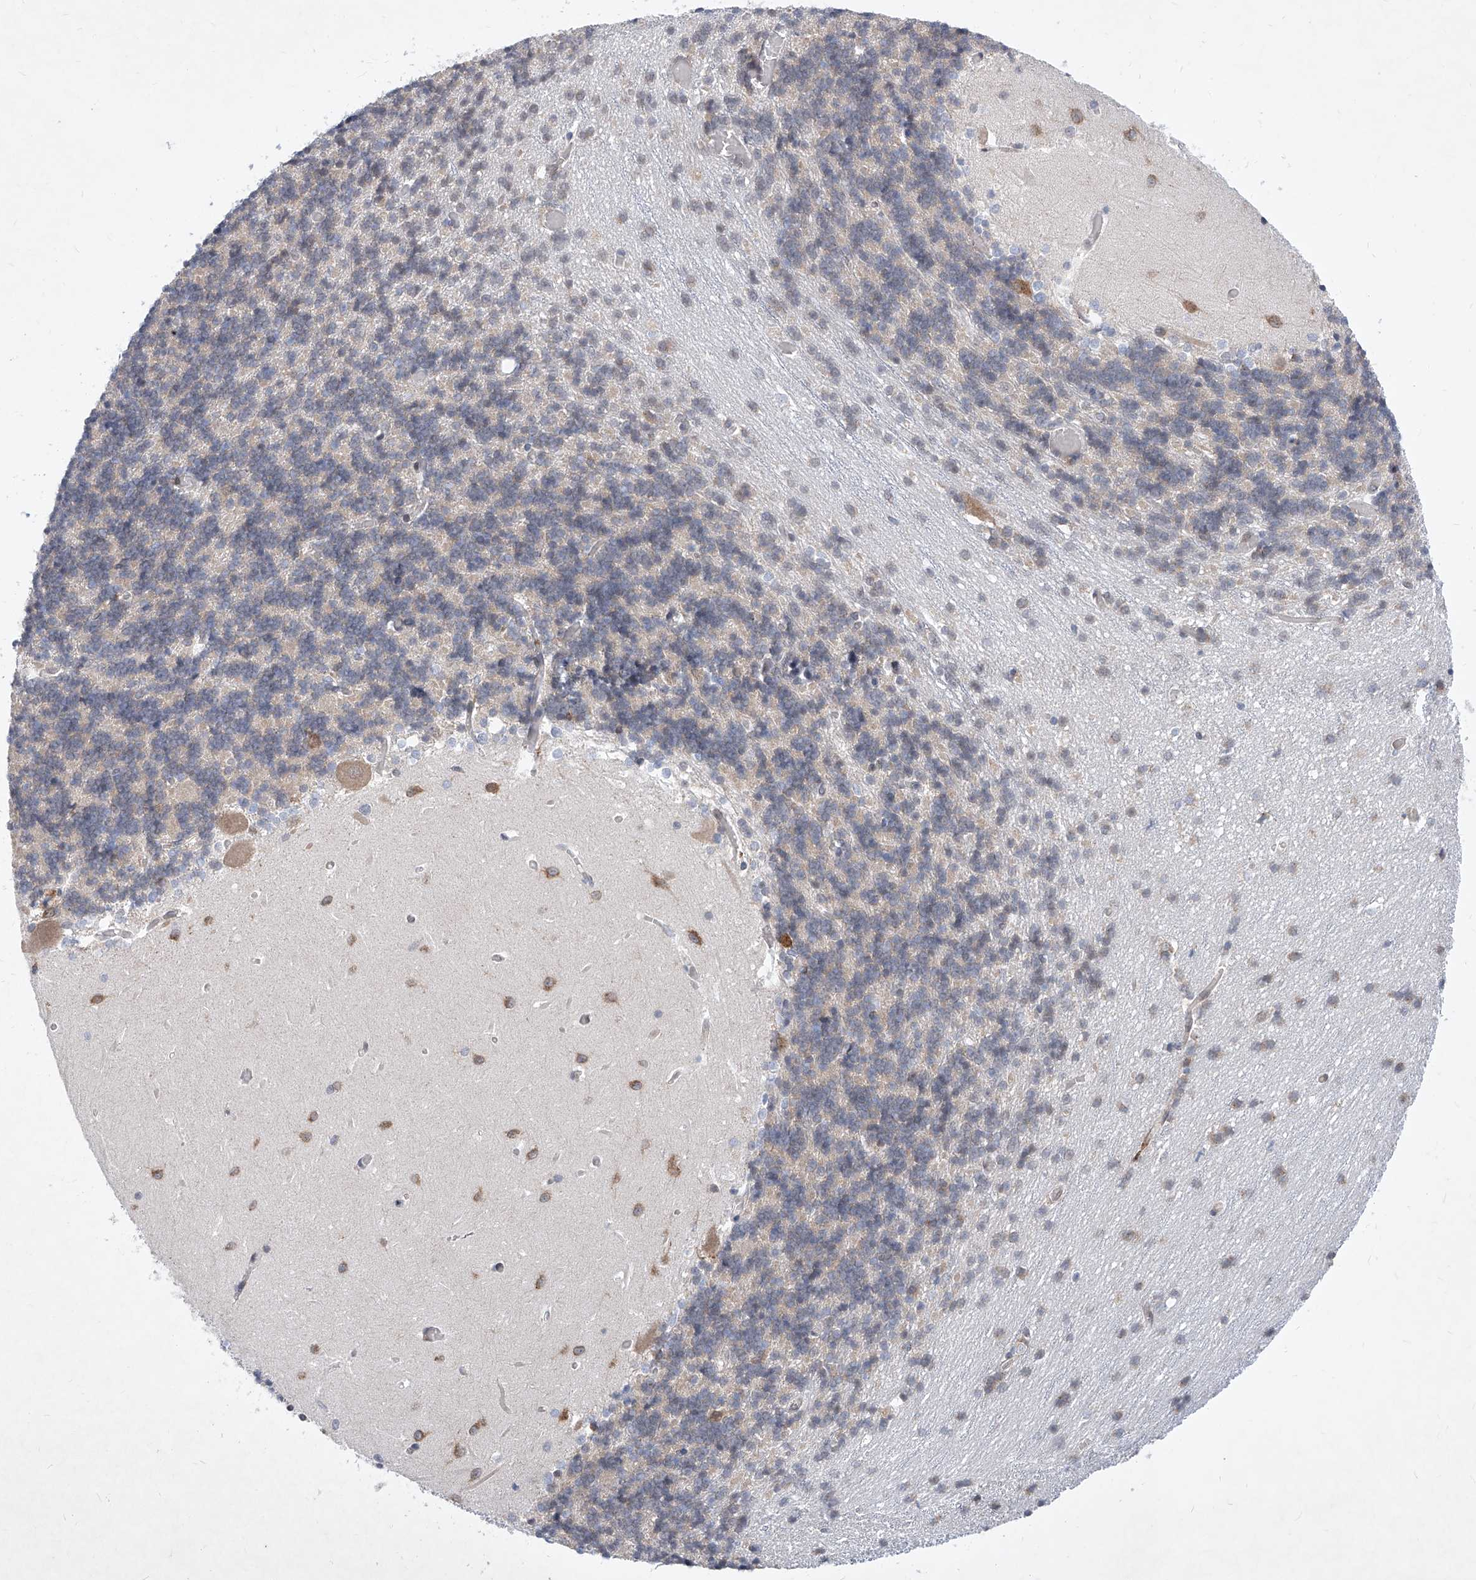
{"staining": {"intensity": "negative", "quantity": "none", "location": "none"}, "tissue": "cerebellum", "cell_type": "Cells in granular layer", "image_type": "normal", "snomed": [{"axis": "morphology", "description": "Normal tissue, NOS"}, {"axis": "topography", "description": "Cerebellum"}], "caption": "This is an immunohistochemistry photomicrograph of unremarkable cerebellum. There is no positivity in cells in granular layer.", "gene": "MX2", "patient": {"sex": "male", "age": 37}}